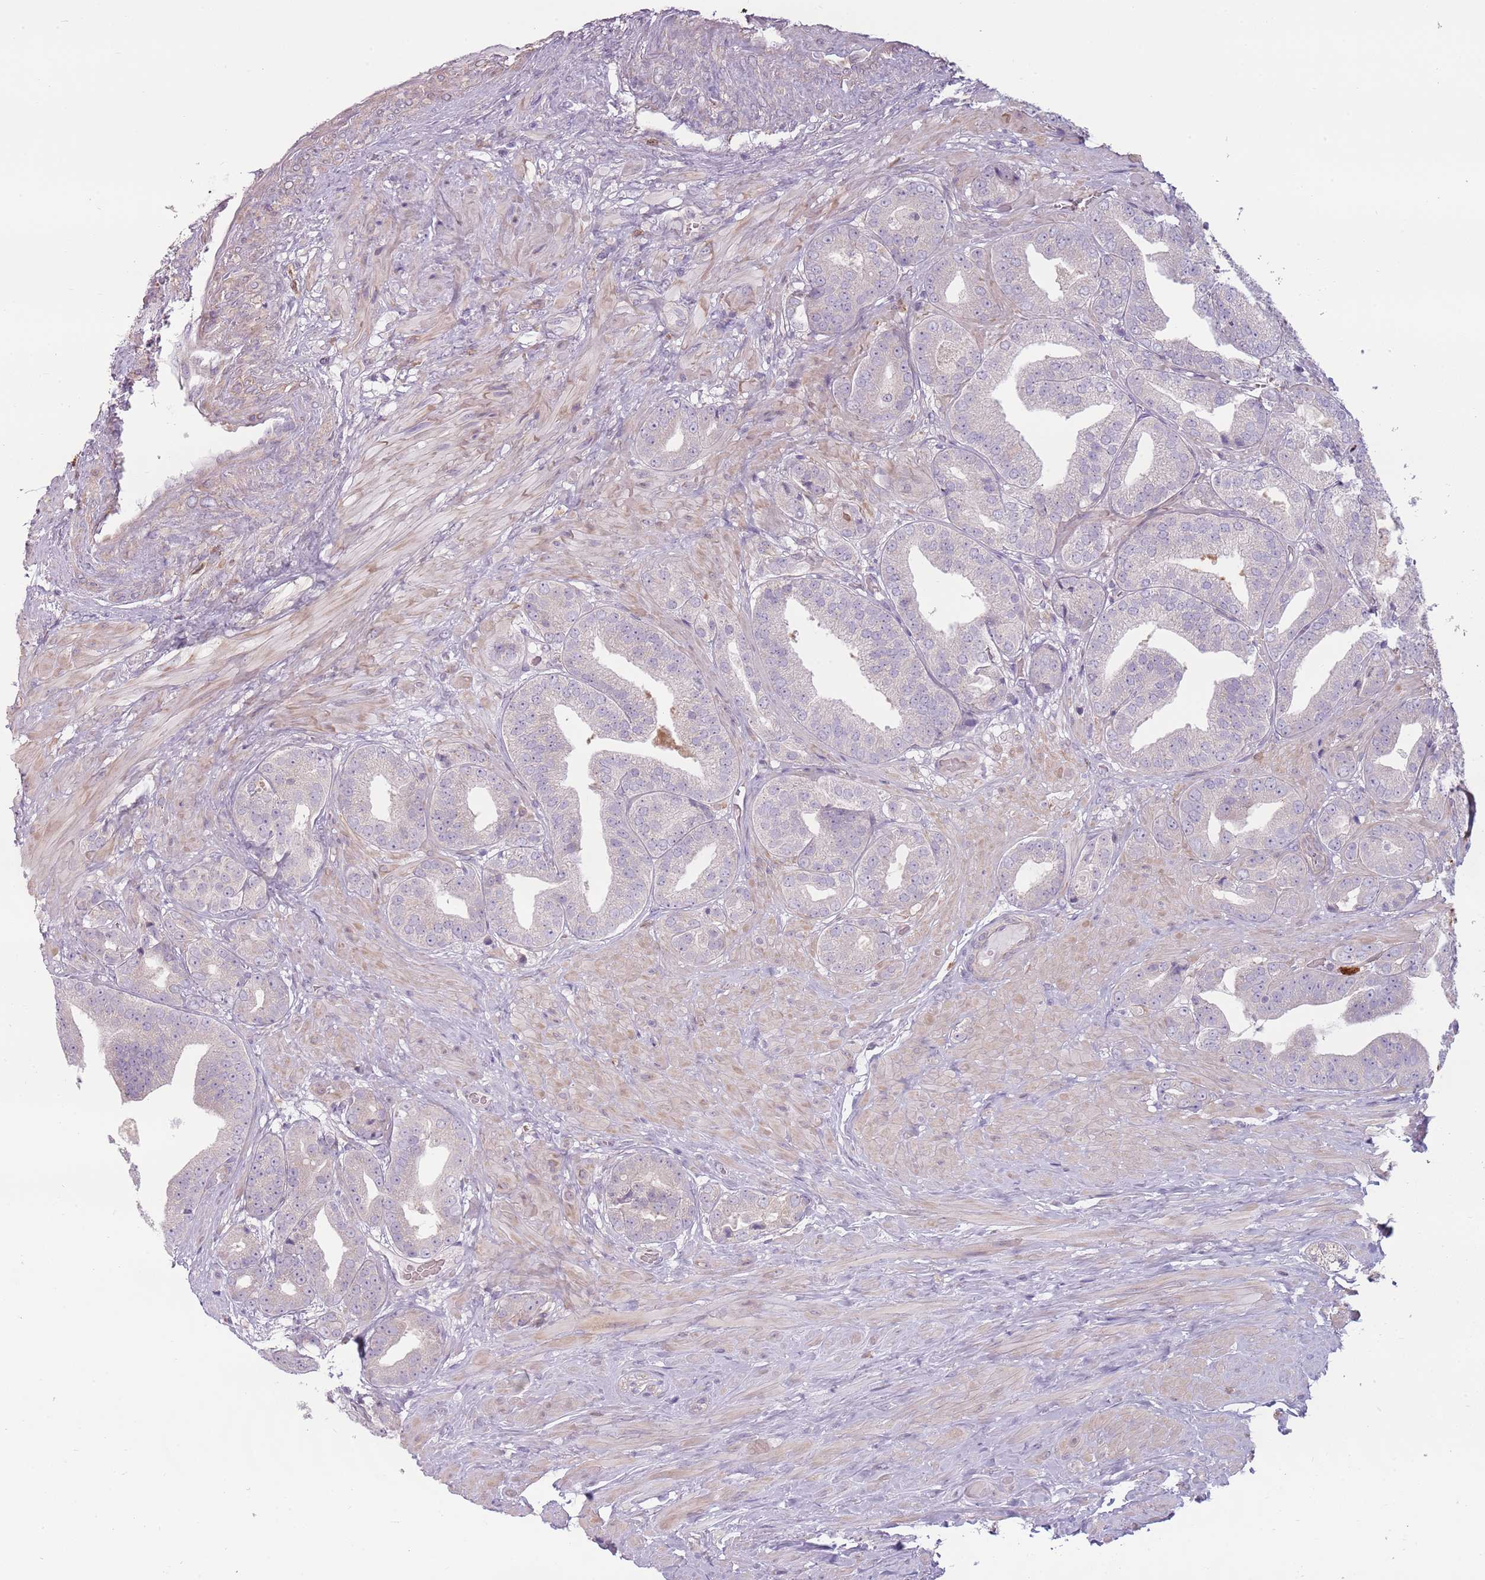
{"staining": {"intensity": "negative", "quantity": "none", "location": "none"}, "tissue": "prostate cancer", "cell_type": "Tumor cells", "image_type": "cancer", "snomed": [{"axis": "morphology", "description": "Adenocarcinoma, High grade"}, {"axis": "topography", "description": "Prostate"}], "caption": "IHC of human prostate adenocarcinoma (high-grade) reveals no staining in tumor cells.", "gene": "SPAG4", "patient": {"sex": "male", "age": 63}}